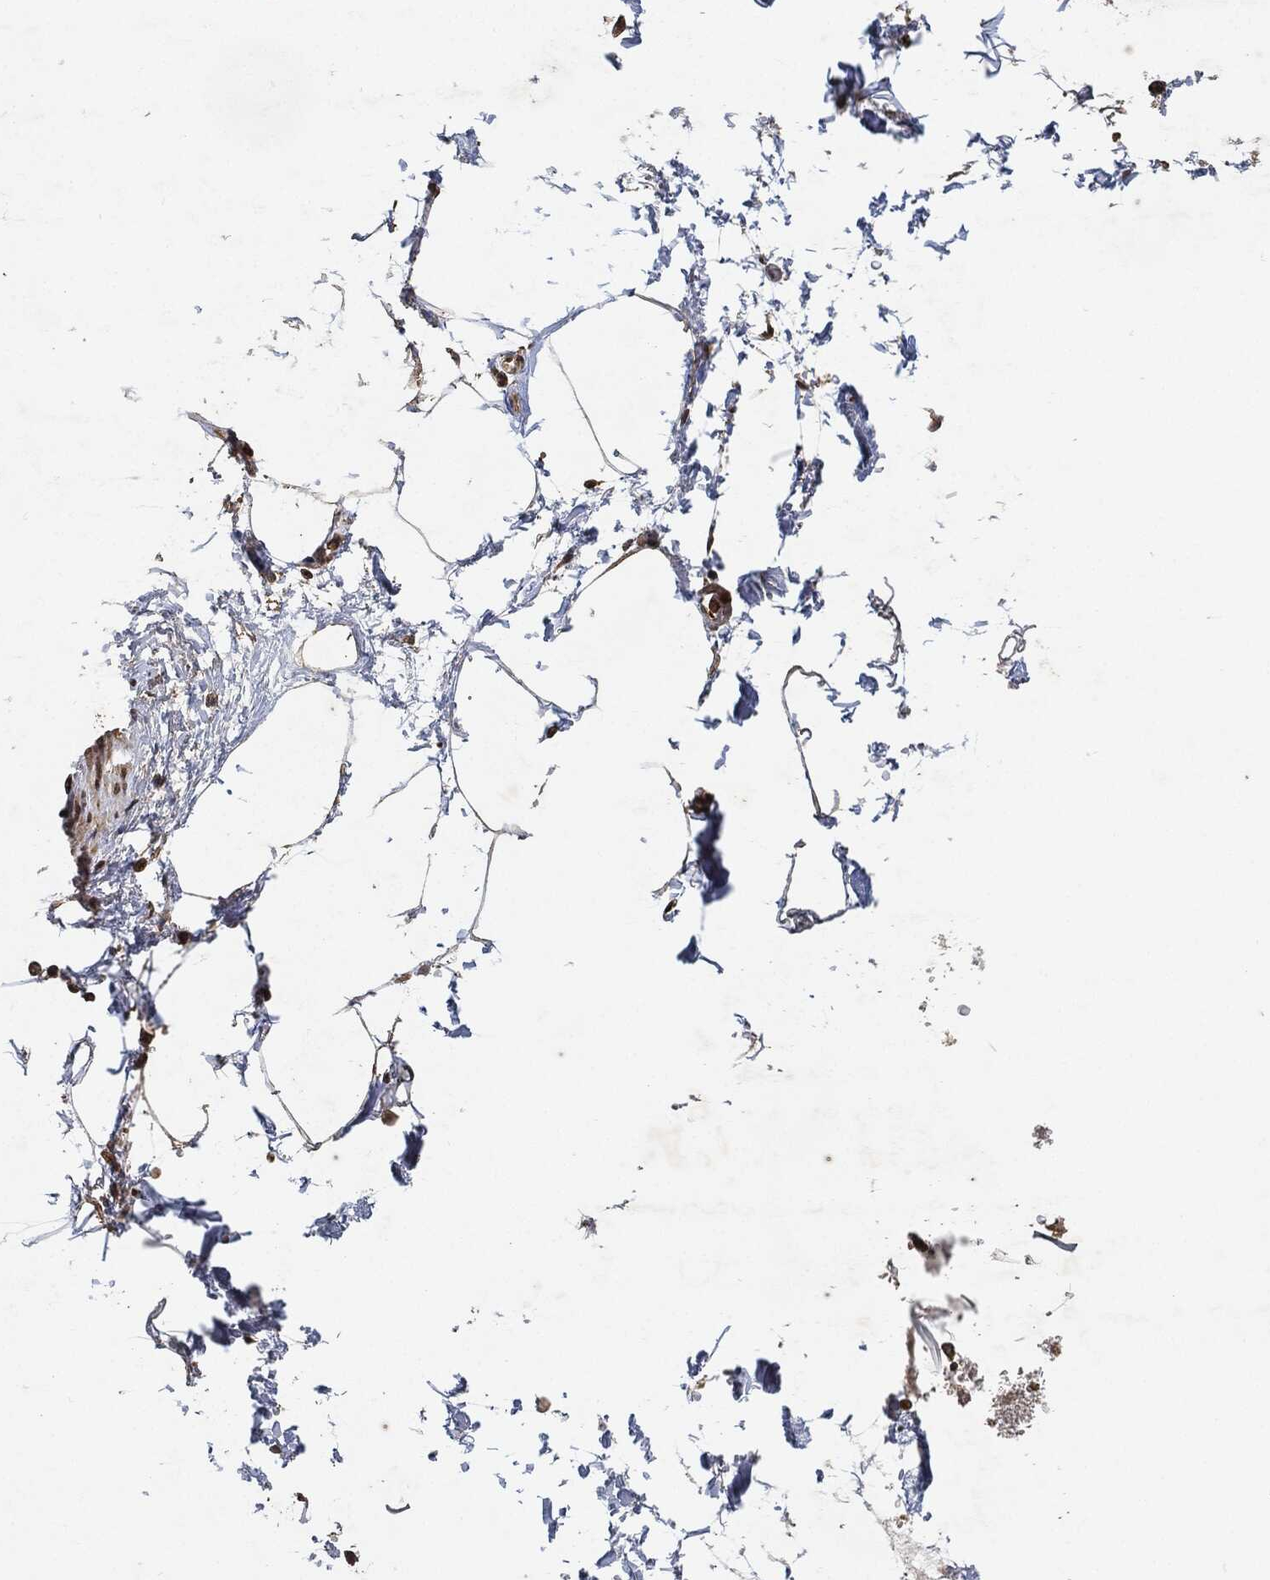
{"staining": {"intensity": "strong", "quantity": ">75%", "location": "nuclear"}, "tissue": "soft tissue", "cell_type": "Chondrocytes", "image_type": "normal", "snomed": [{"axis": "morphology", "description": "Normal tissue, NOS"}, {"axis": "topography", "description": "Soft tissue"}, {"axis": "topography", "description": "Adipose tissue"}, {"axis": "topography", "description": "Vascular tissue"}, {"axis": "topography", "description": "Peripheral nerve tissue"}], "caption": "DAB immunohistochemical staining of normal human soft tissue reveals strong nuclear protein staining in approximately >75% of chondrocytes.", "gene": "ZNF226", "patient": {"sex": "male", "age": 68}}